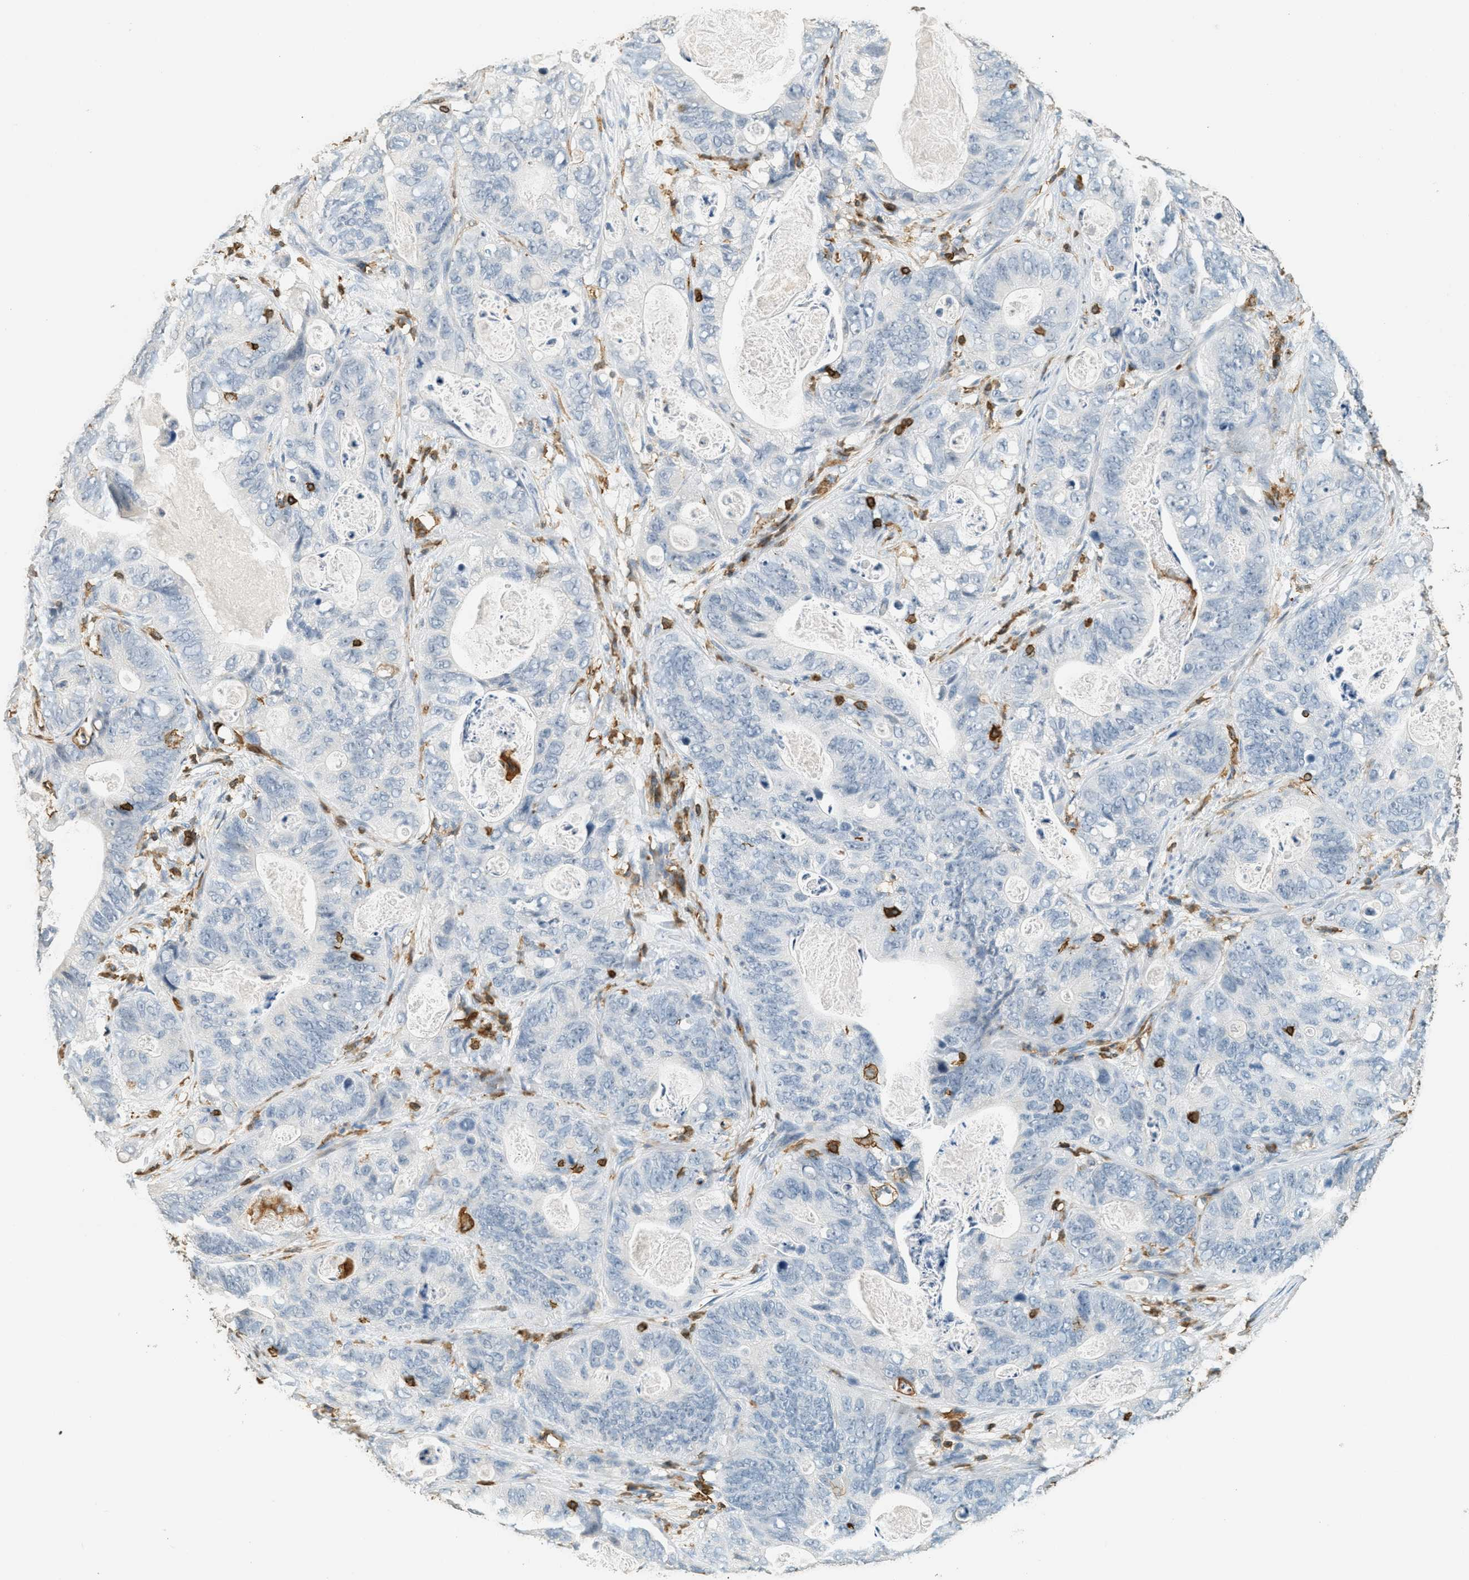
{"staining": {"intensity": "negative", "quantity": "none", "location": "none"}, "tissue": "stomach cancer", "cell_type": "Tumor cells", "image_type": "cancer", "snomed": [{"axis": "morphology", "description": "Adenocarcinoma, NOS"}, {"axis": "topography", "description": "Stomach"}], "caption": "Tumor cells show no significant protein expression in stomach adenocarcinoma.", "gene": "LSP1", "patient": {"sex": "female", "age": 89}}